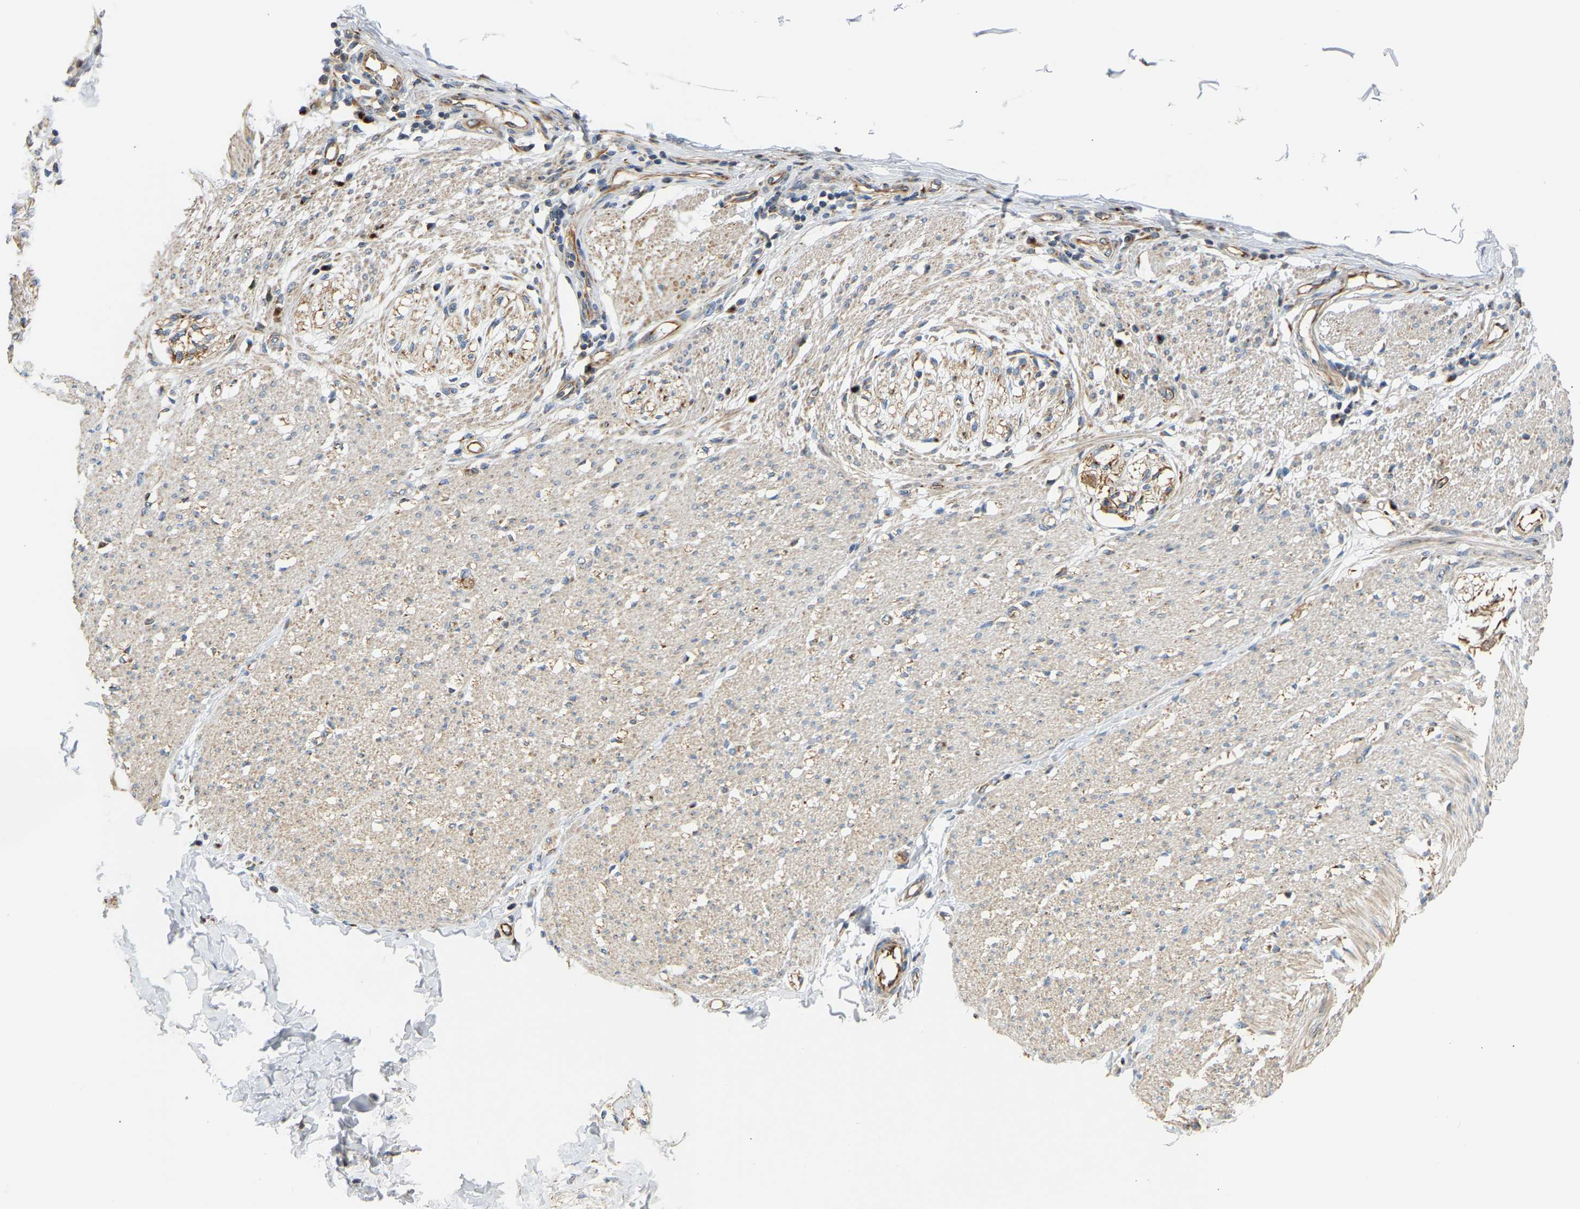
{"staining": {"intensity": "weak", "quantity": "25%-75%", "location": "cytoplasmic/membranous"}, "tissue": "smooth muscle", "cell_type": "Smooth muscle cells", "image_type": "normal", "snomed": [{"axis": "morphology", "description": "Normal tissue, NOS"}, {"axis": "morphology", "description": "Adenocarcinoma, NOS"}, {"axis": "topography", "description": "Colon"}, {"axis": "topography", "description": "Peripheral nerve tissue"}], "caption": "Immunohistochemistry micrograph of benign human smooth muscle stained for a protein (brown), which displays low levels of weak cytoplasmic/membranous positivity in approximately 25%-75% of smooth muscle cells.", "gene": "YIPF2", "patient": {"sex": "male", "age": 14}}